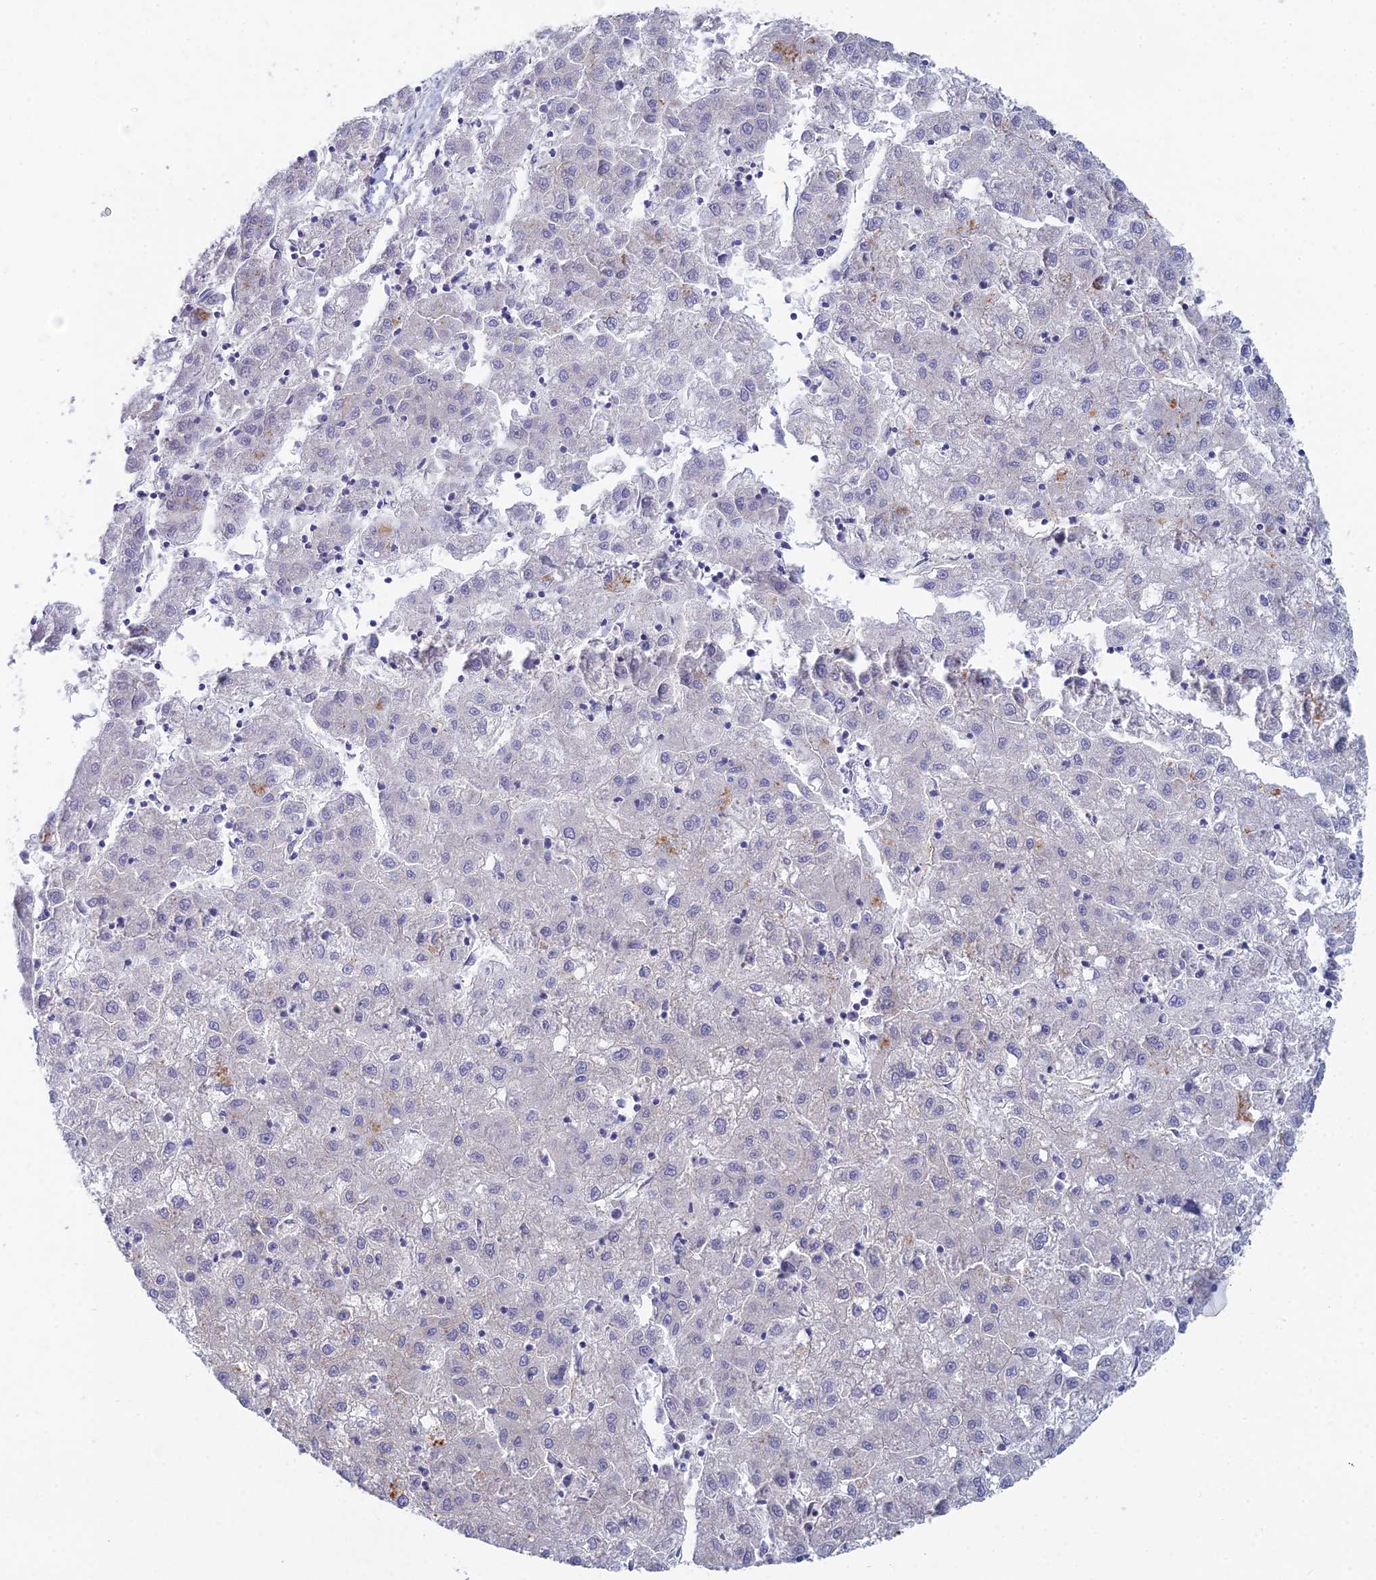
{"staining": {"intensity": "negative", "quantity": "none", "location": "none"}, "tissue": "liver cancer", "cell_type": "Tumor cells", "image_type": "cancer", "snomed": [{"axis": "morphology", "description": "Carcinoma, Hepatocellular, NOS"}, {"axis": "topography", "description": "Liver"}], "caption": "An IHC histopathology image of liver cancer (hepatocellular carcinoma) is shown. There is no staining in tumor cells of liver cancer (hepatocellular carcinoma).", "gene": "METTL26", "patient": {"sex": "male", "age": 72}}